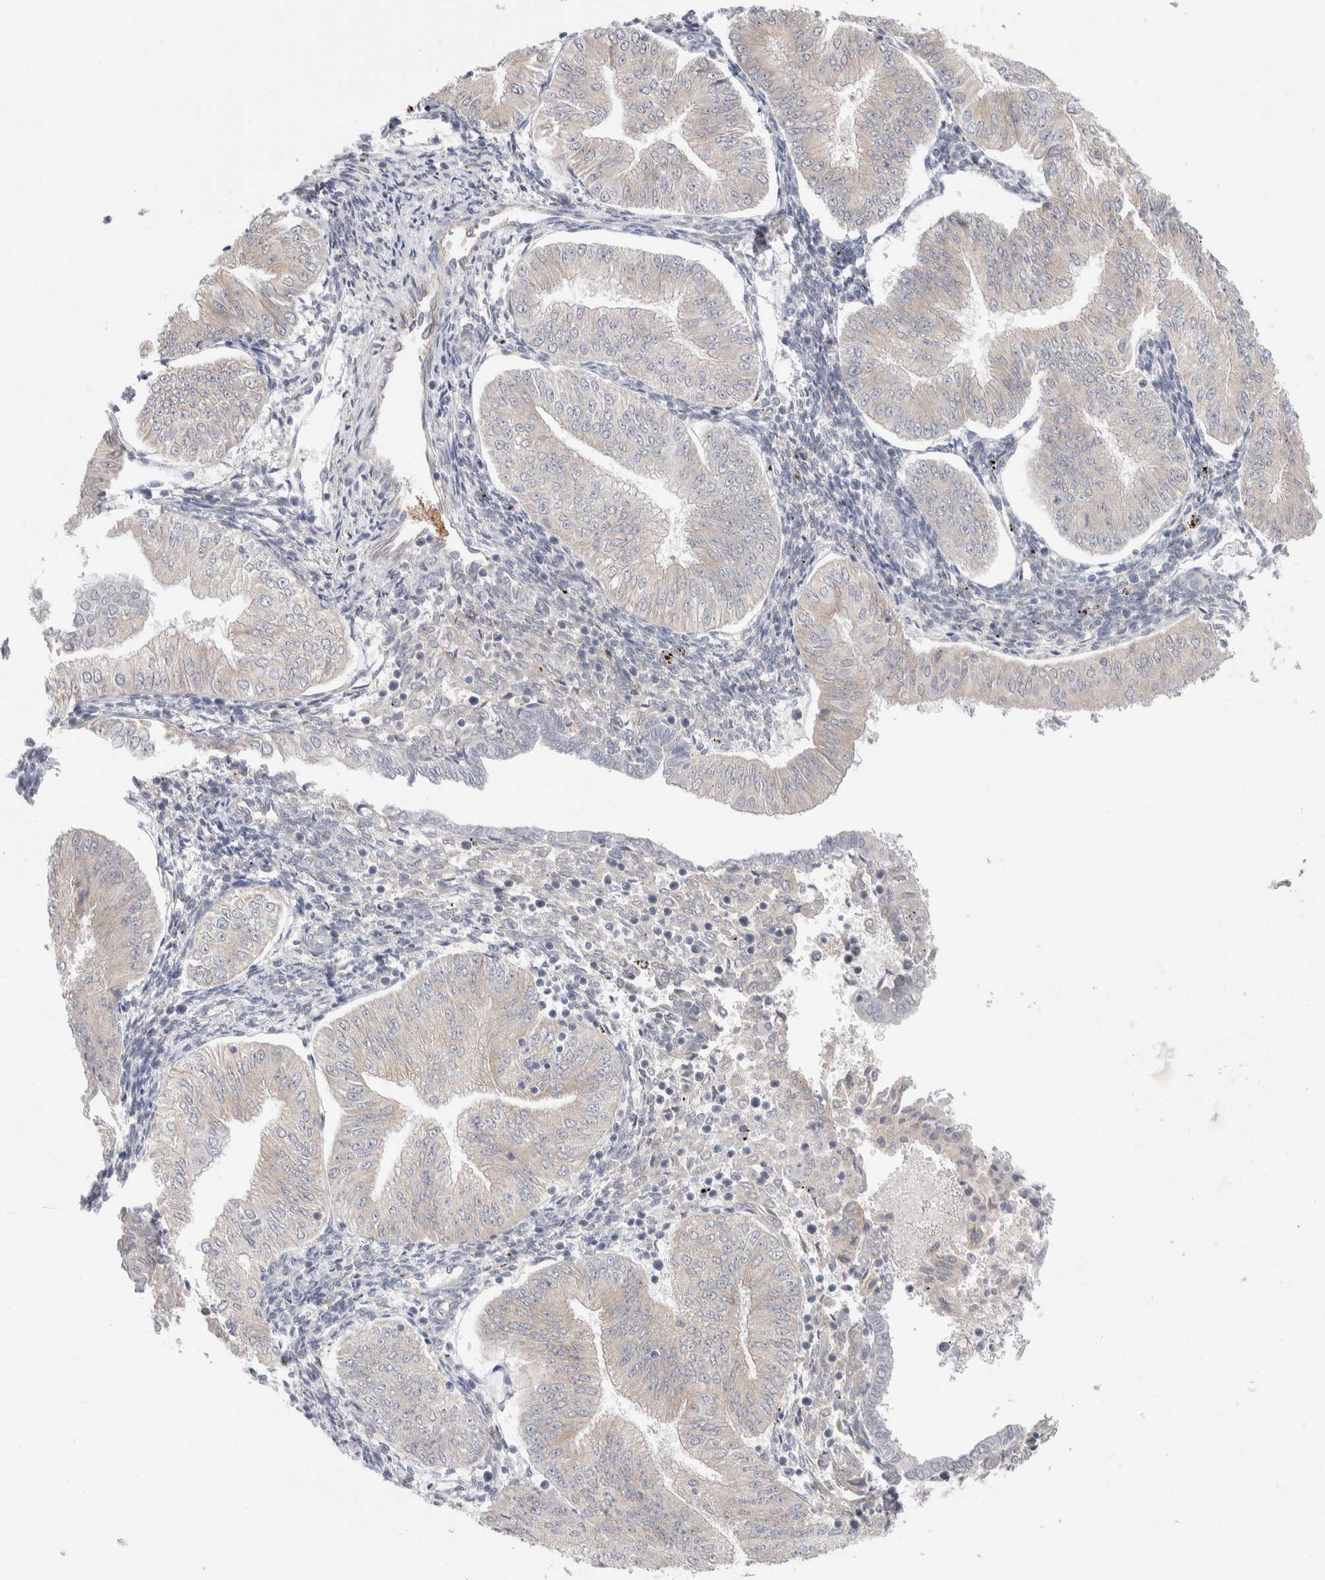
{"staining": {"intensity": "weak", "quantity": "<25%", "location": "cytoplasmic/membranous"}, "tissue": "endometrial cancer", "cell_type": "Tumor cells", "image_type": "cancer", "snomed": [{"axis": "morphology", "description": "Normal tissue, NOS"}, {"axis": "morphology", "description": "Adenocarcinoma, NOS"}, {"axis": "topography", "description": "Endometrium"}], "caption": "This is an immunohistochemistry photomicrograph of endometrial cancer (adenocarcinoma). There is no expression in tumor cells.", "gene": "RUSF1", "patient": {"sex": "female", "age": 53}}